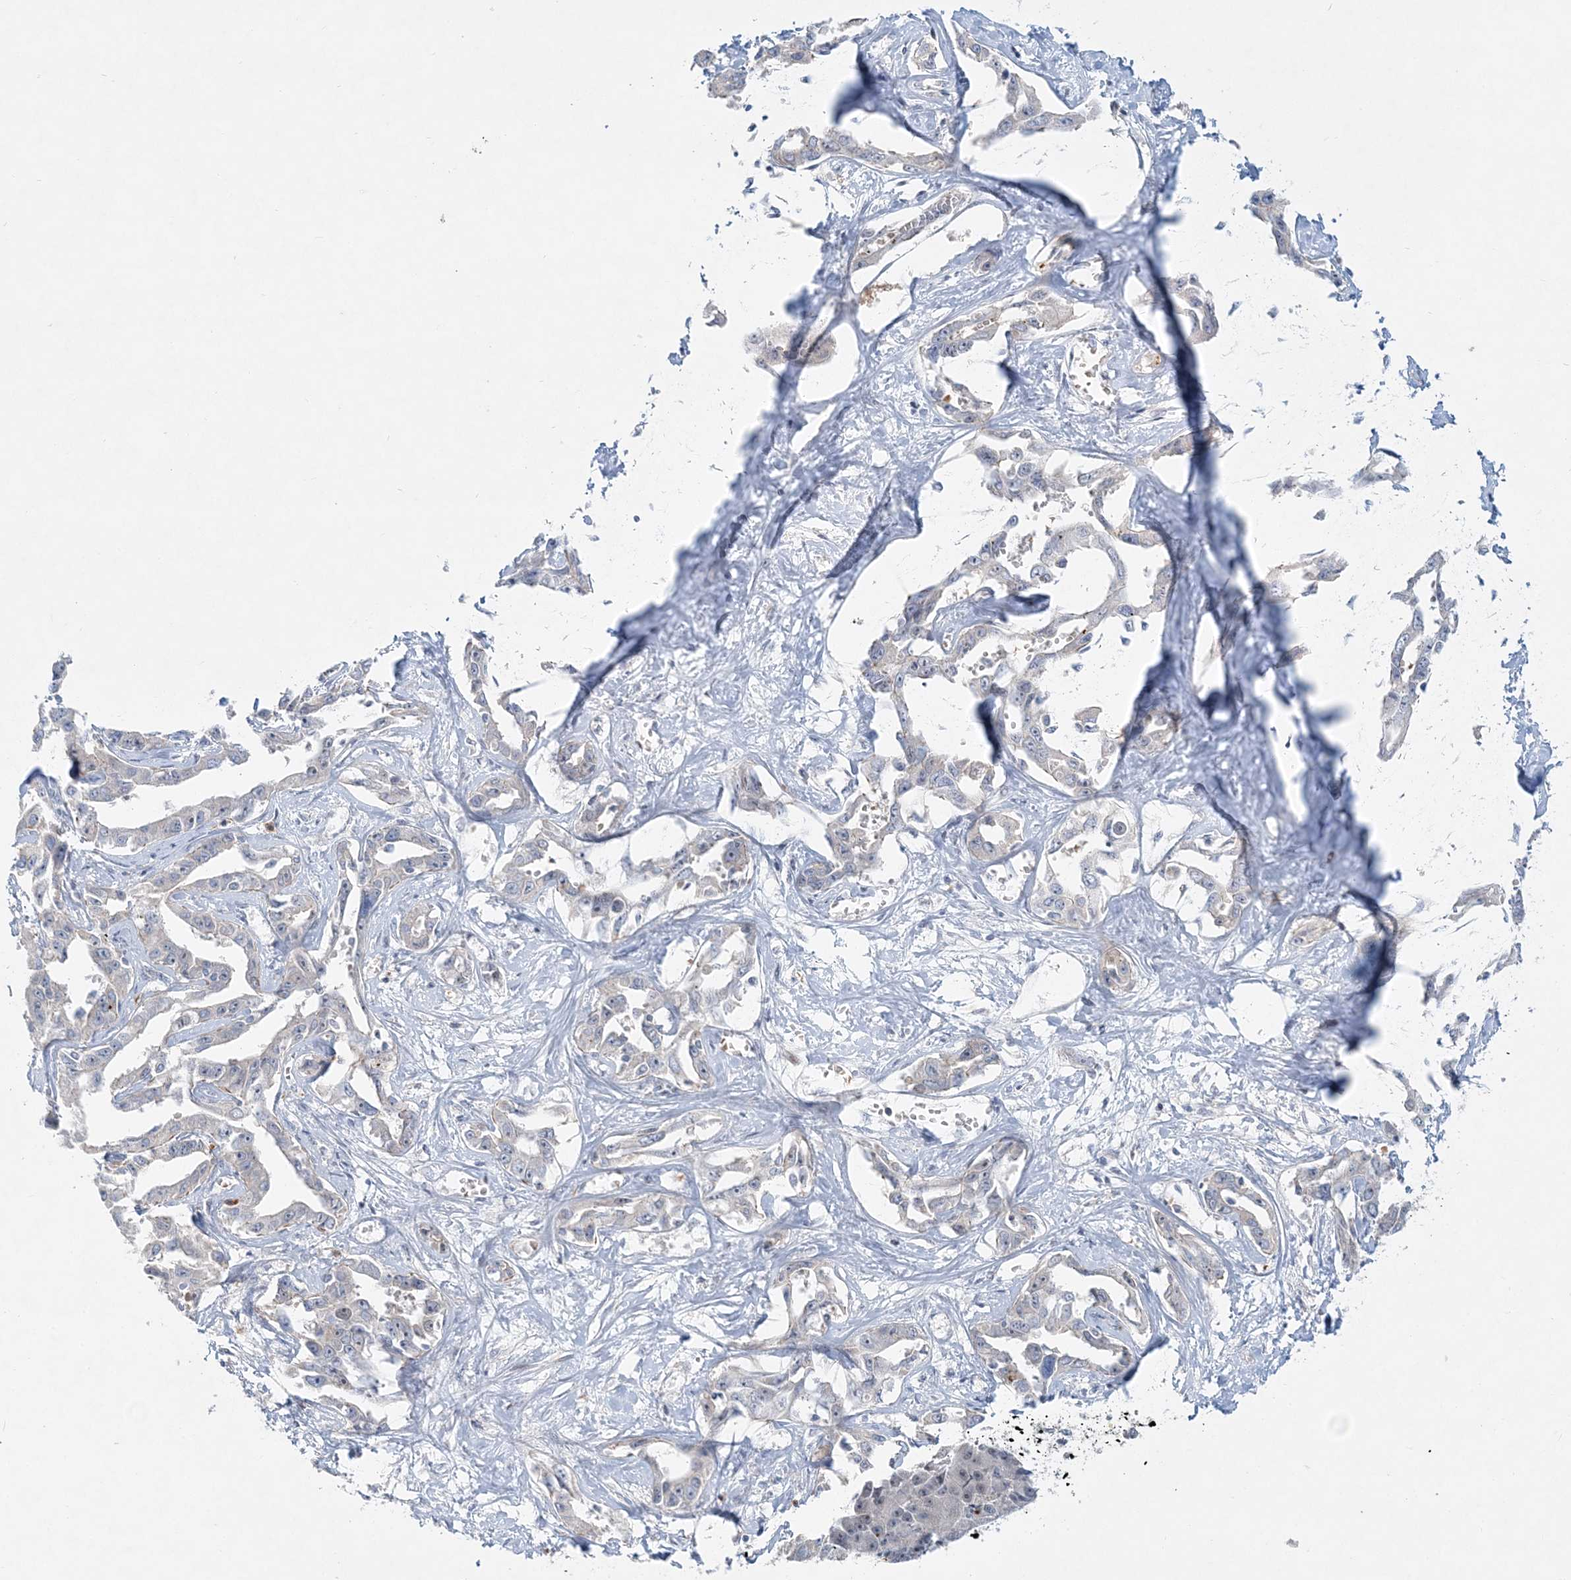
{"staining": {"intensity": "negative", "quantity": "none", "location": "none"}, "tissue": "liver cancer", "cell_type": "Tumor cells", "image_type": "cancer", "snomed": [{"axis": "morphology", "description": "Cholangiocarcinoma"}, {"axis": "topography", "description": "Liver"}], "caption": "Tumor cells show no significant staining in liver cancer (cholangiocarcinoma). (DAB immunohistochemistry, high magnification).", "gene": "DNAH5", "patient": {"sex": "male", "age": 59}}